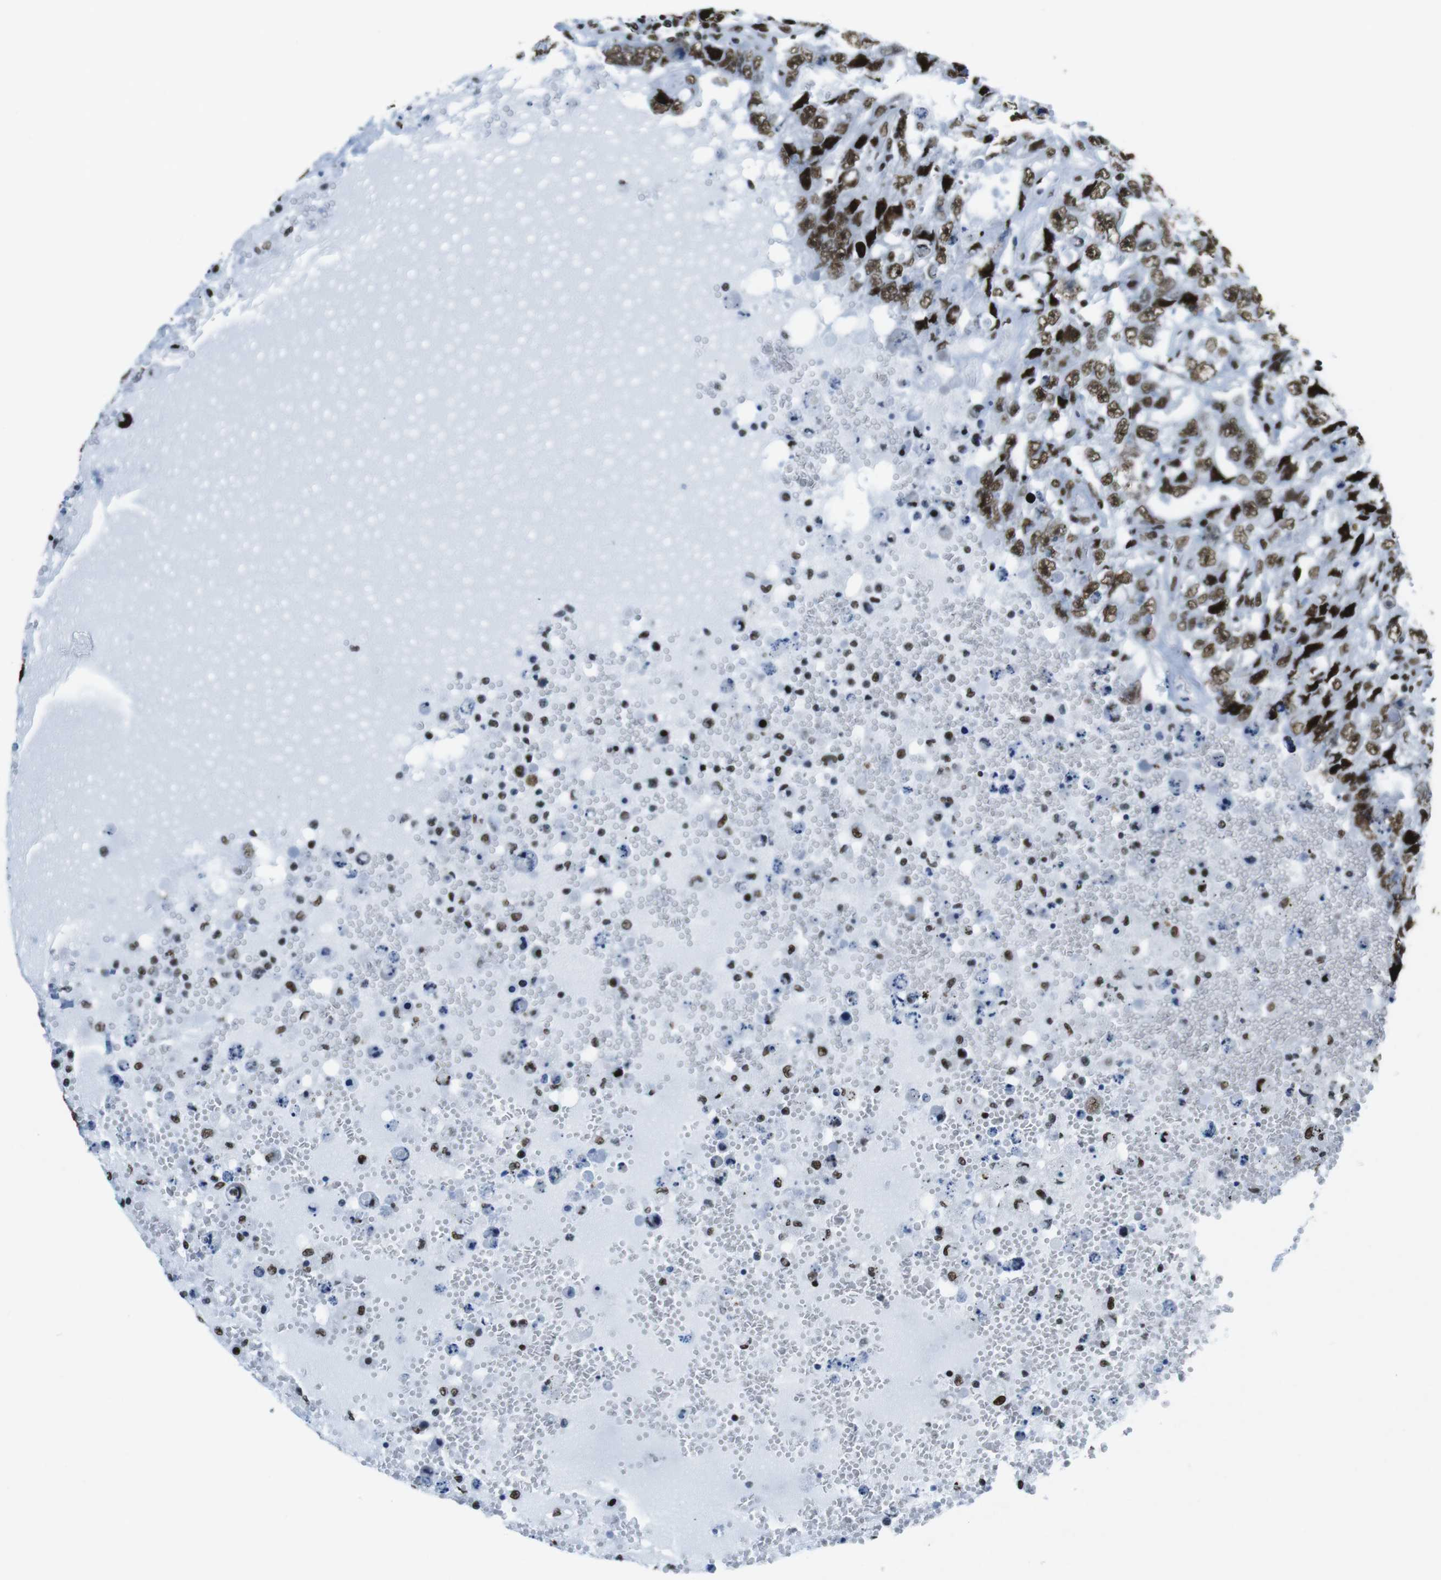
{"staining": {"intensity": "moderate", "quantity": ">75%", "location": "nuclear"}, "tissue": "testis cancer", "cell_type": "Tumor cells", "image_type": "cancer", "snomed": [{"axis": "morphology", "description": "Carcinoma, Embryonal, NOS"}, {"axis": "topography", "description": "Testis"}], "caption": "Moderate nuclear protein positivity is appreciated in about >75% of tumor cells in testis embryonal carcinoma.", "gene": "CITED2", "patient": {"sex": "male", "age": 26}}